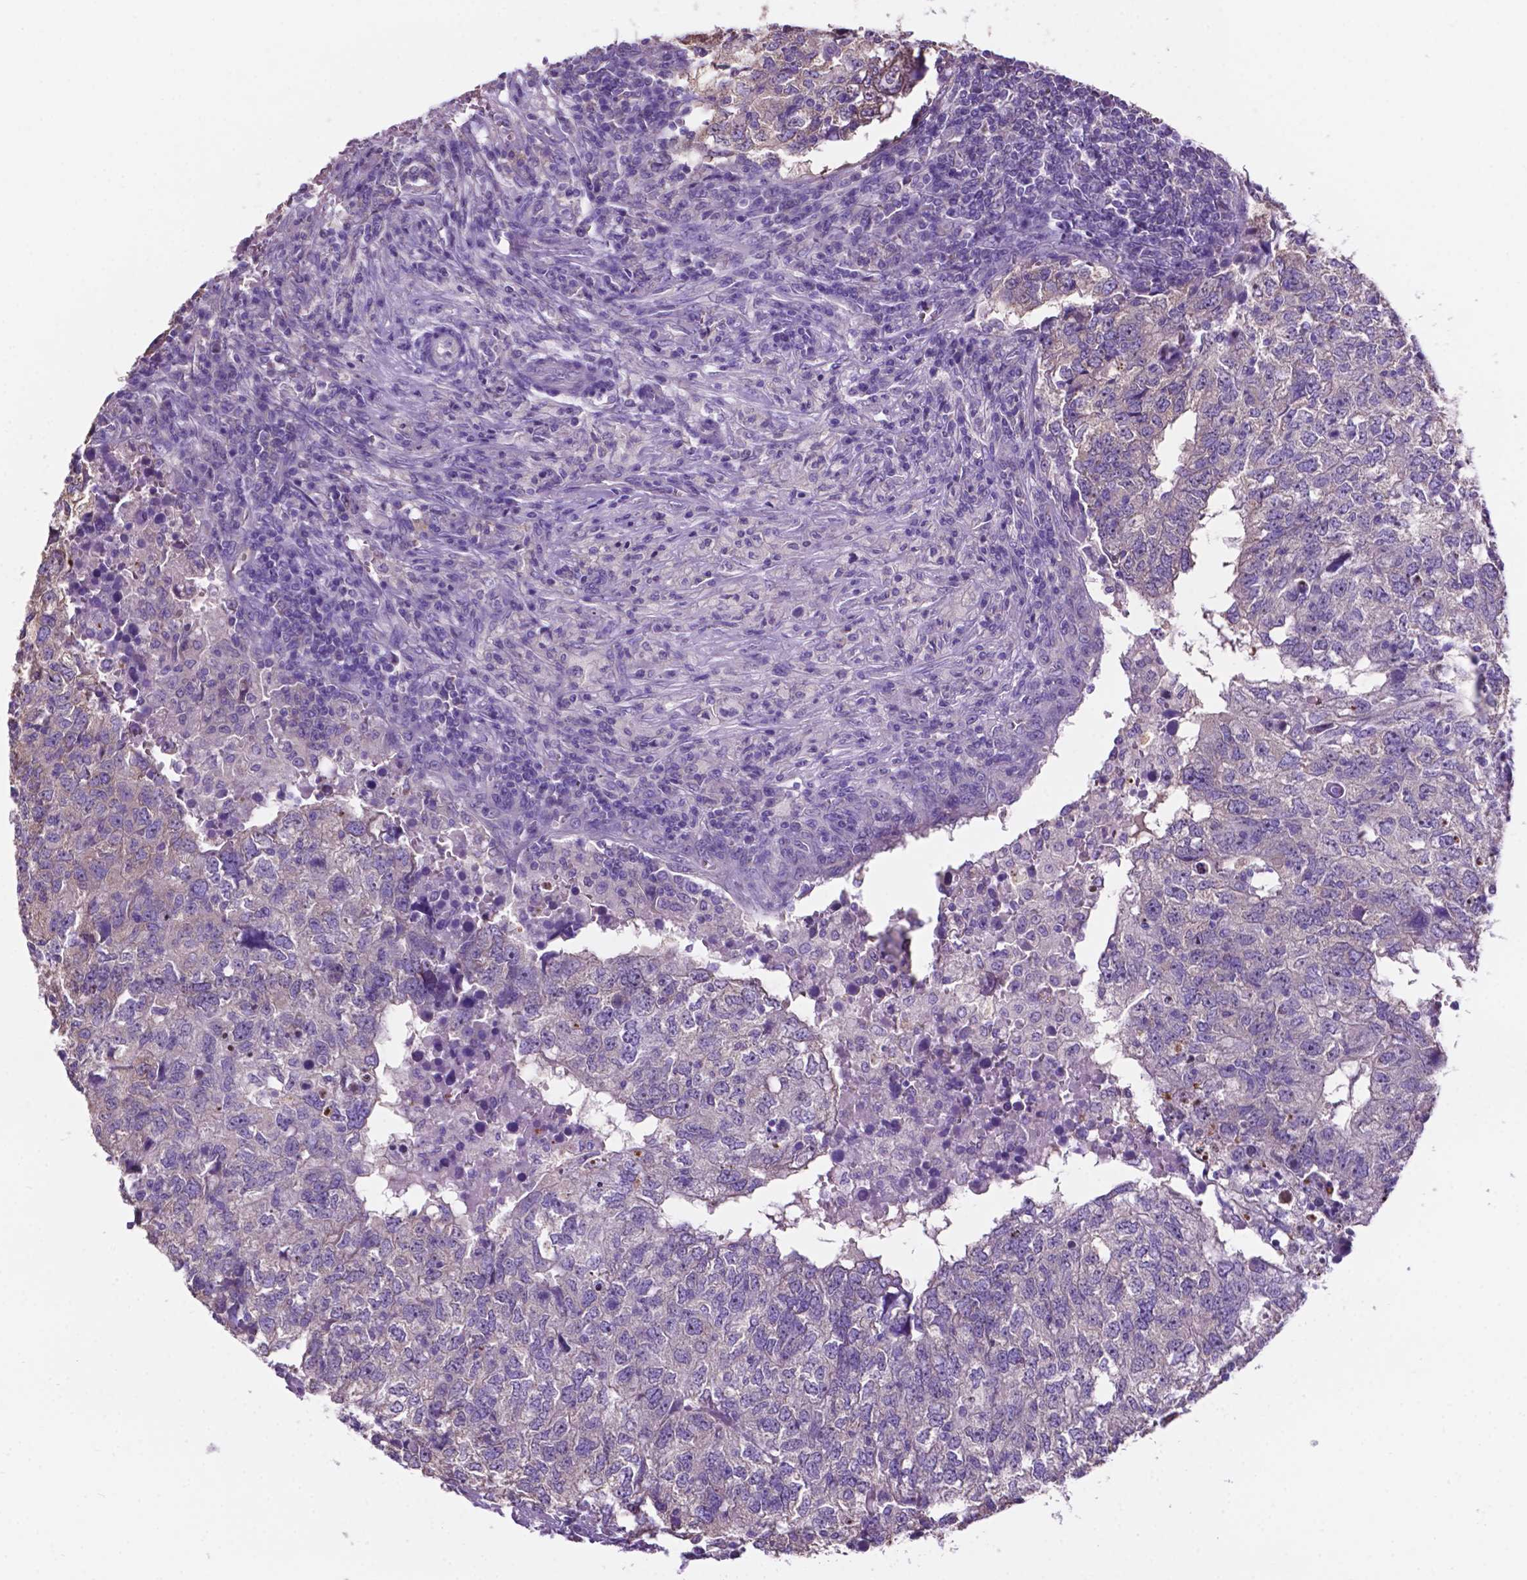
{"staining": {"intensity": "negative", "quantity": "none", "location": "none"}, "tissue": "breast cancer", "cell_type": "Tumor cells", "image_type": "cancer", "snomed": [{"axis": "morphology", "description": "Duct carcinoma"}, {"axis": "topography", "description": "Breast"}], "caption": "Immunohistochemistry (IHC) micrograph of breast cancer stained for a protein (brown), which shows no positivity in tumor cells.", "gene": "SPDYA", "patient": {"sex": "female", "age": 30}}